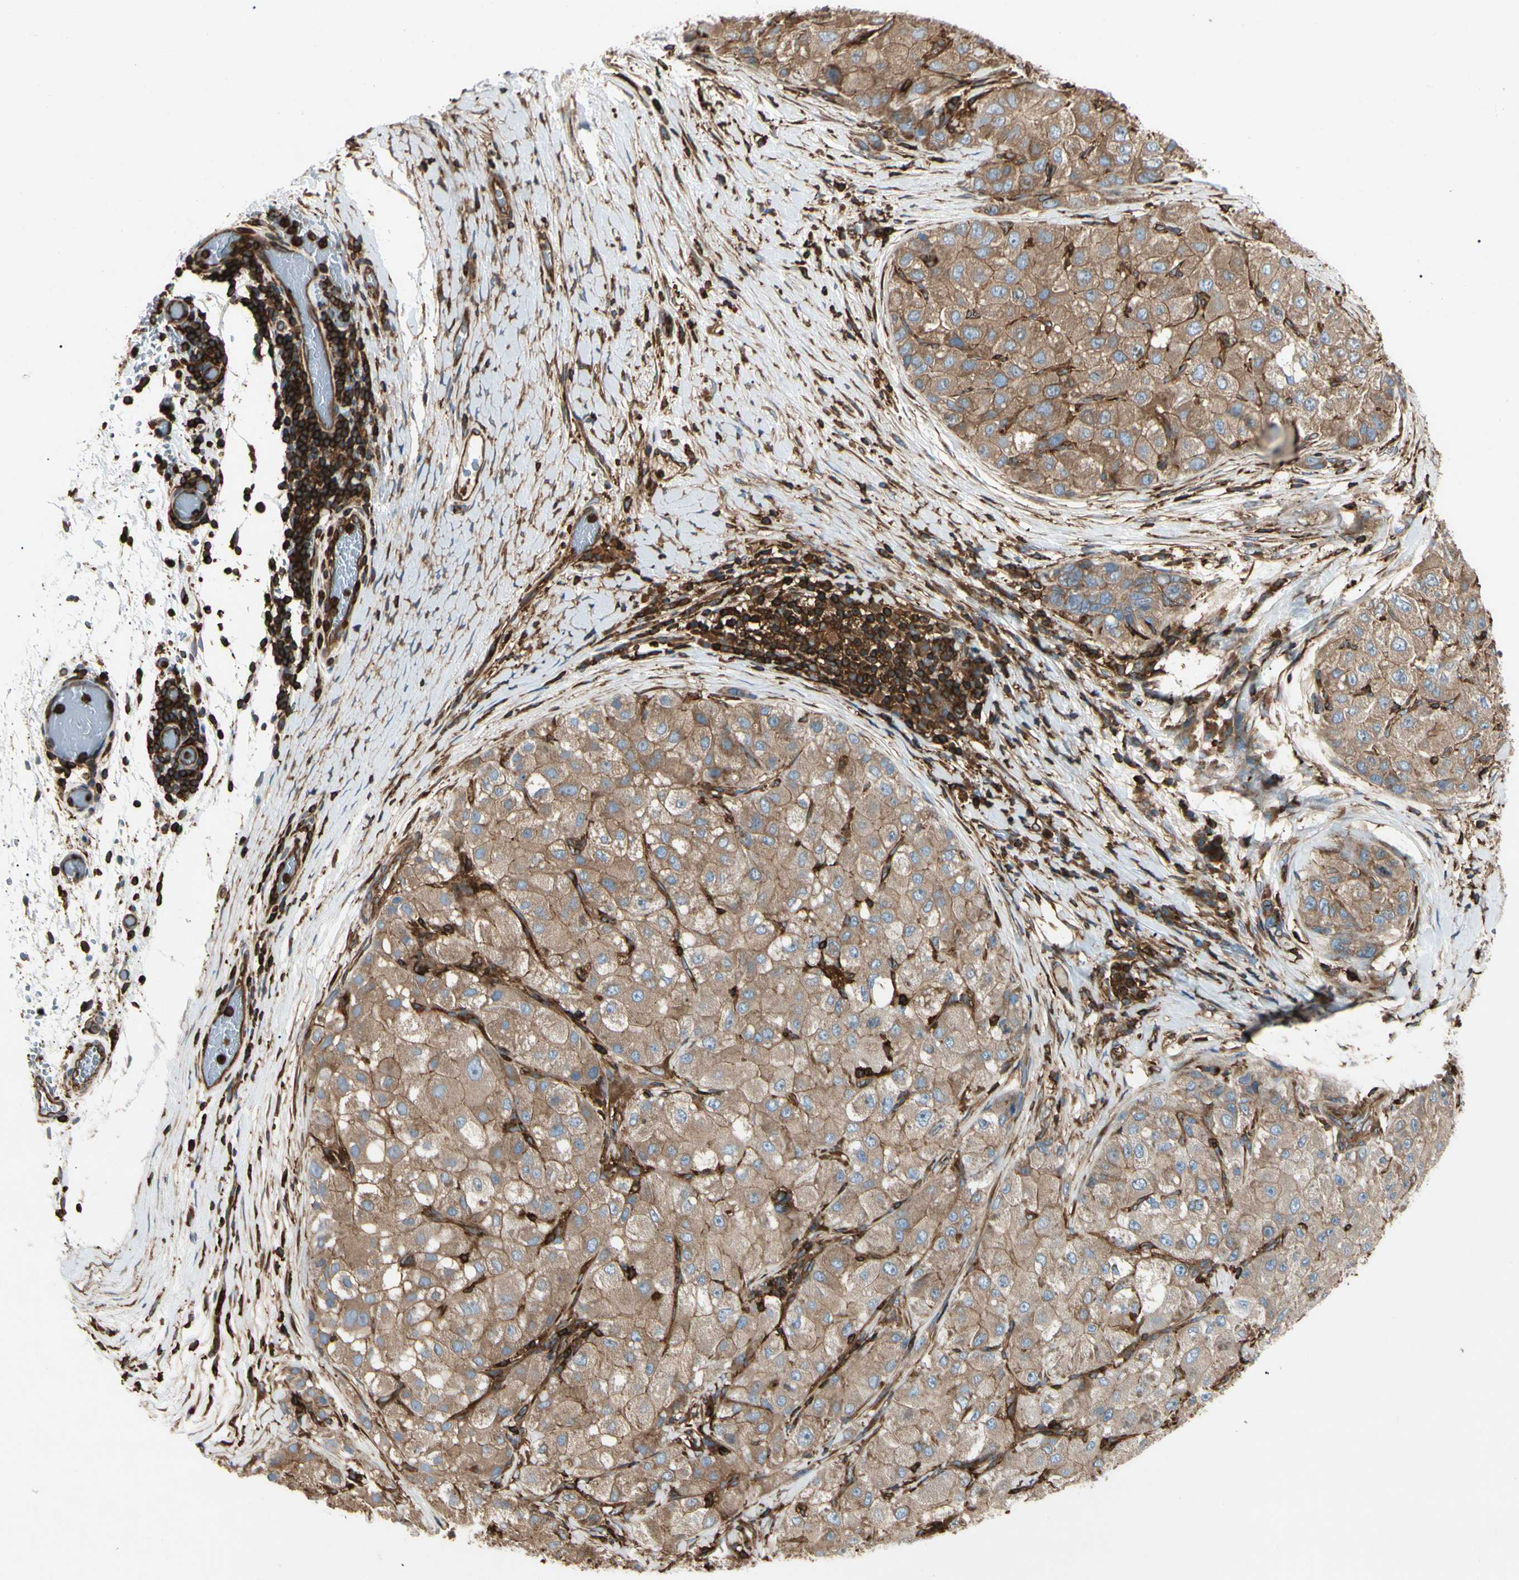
{"staining": {"intensity": "moderate", "quantity": ">75%", "location": "cytoplasmic/membranous"}, "tissue": "liver cancer", "cell_type": "Tumor cells", "image_type": "cancer", "snomed": [{"axis": "morphology", "description": "Carcinoma, Hepatocellular, NOS"}, {"axis": "topography", "description": "Liver"}], "caption": "Hepatocellular carcinoma (liver) tissue shows moderate cytoplasmic/membranous staining in about >75% of tumor cells", "gene": "ARPC2", "patient": {"sex": "male", "age": 80}}